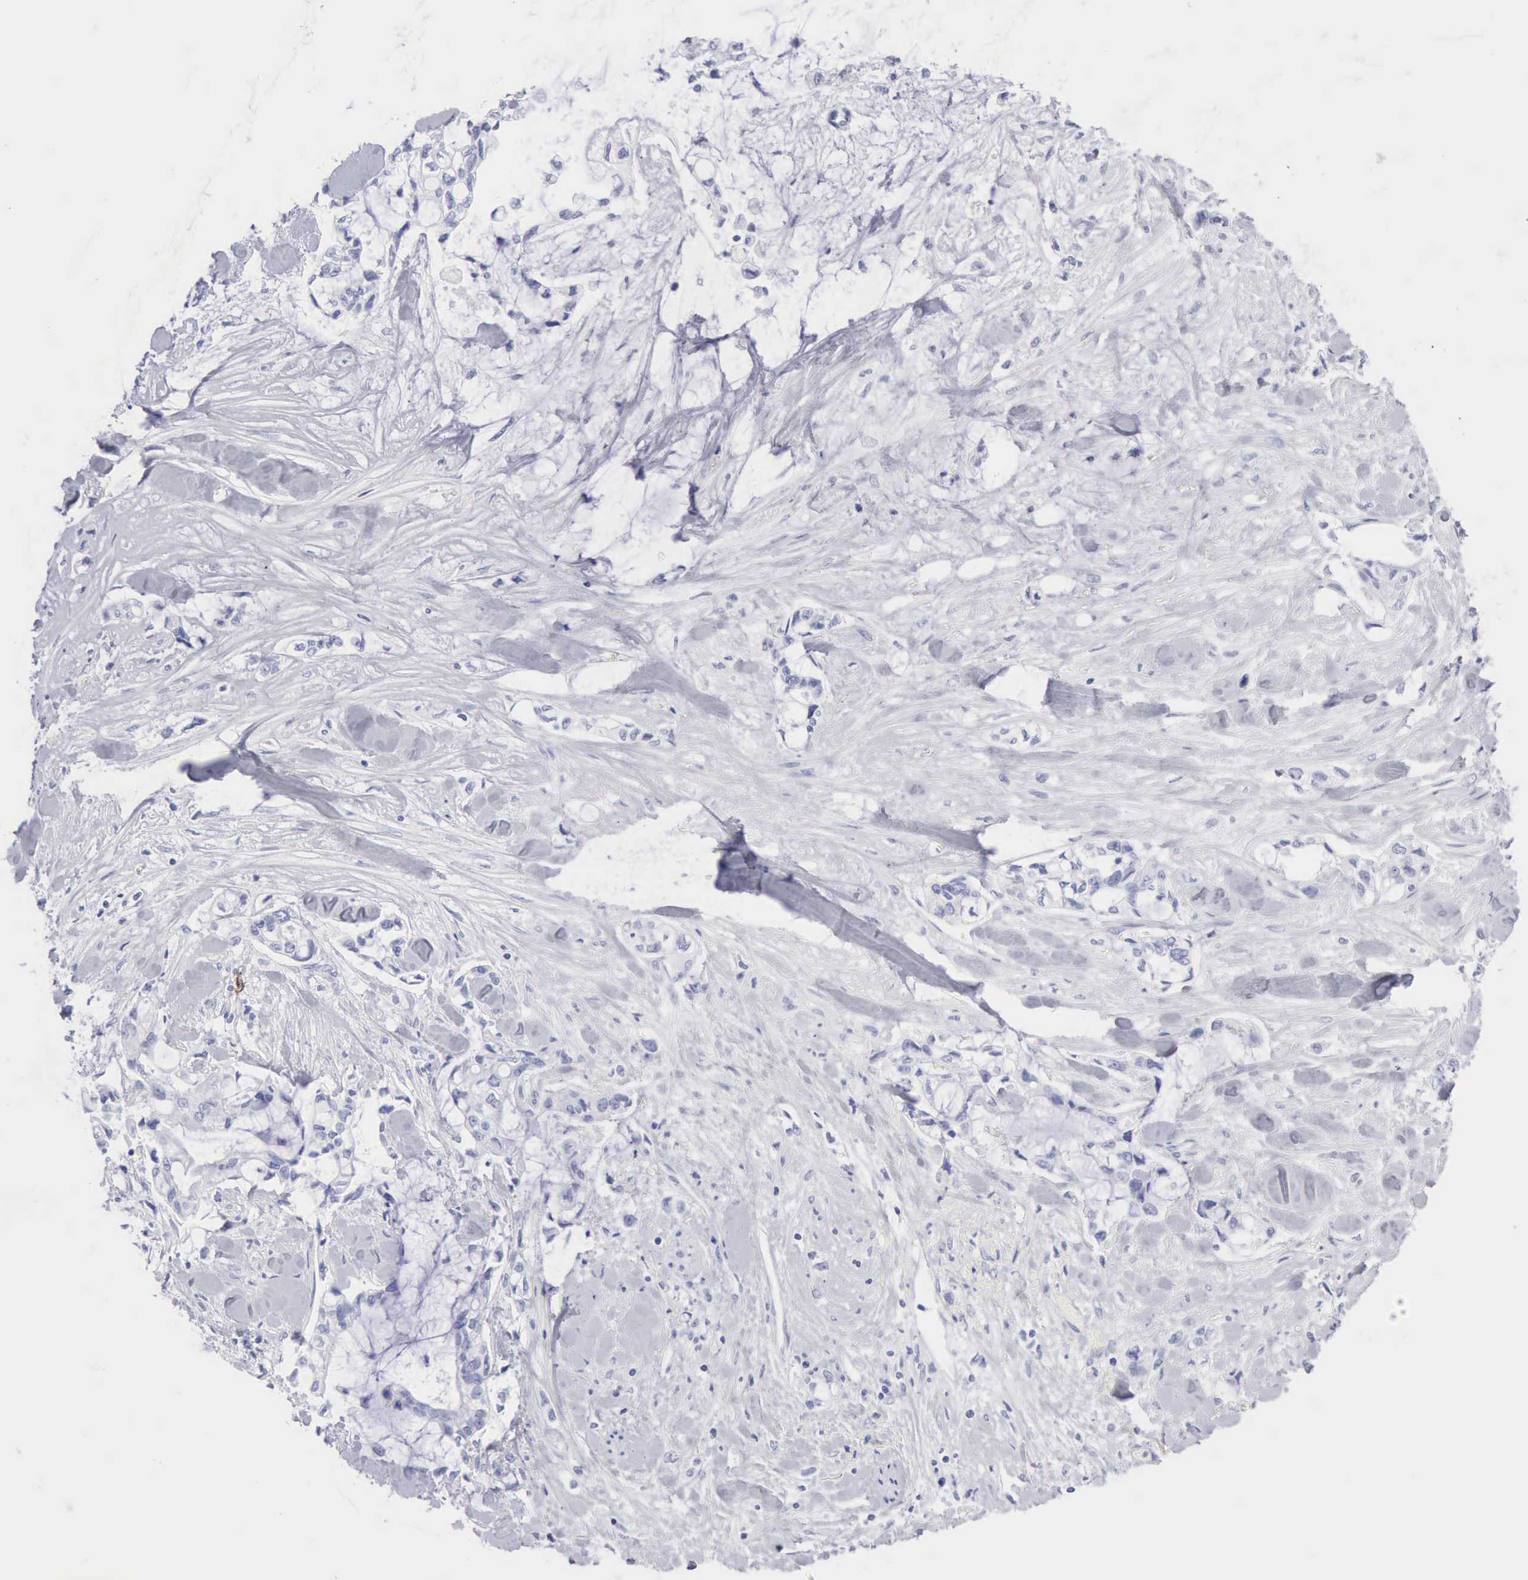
{"staining": {"intensity": "negative", "quantity": "none", "location": "none"}, "tissue": "pancreatic cancer", "cell_type": "Tumor cells", "image_type": "cancer", "snomed": [{"axis": "morphology", "description": "Adenocarcinoma, NOS"}, {"axis": "topography", "description": "Pancreas"}], "caption": "Photomicrograph shows no significant protein staining in tumor cells of pancreatic cancer.", "gene": "KRT5", "patient": {"sex": "female", "age": 70}}